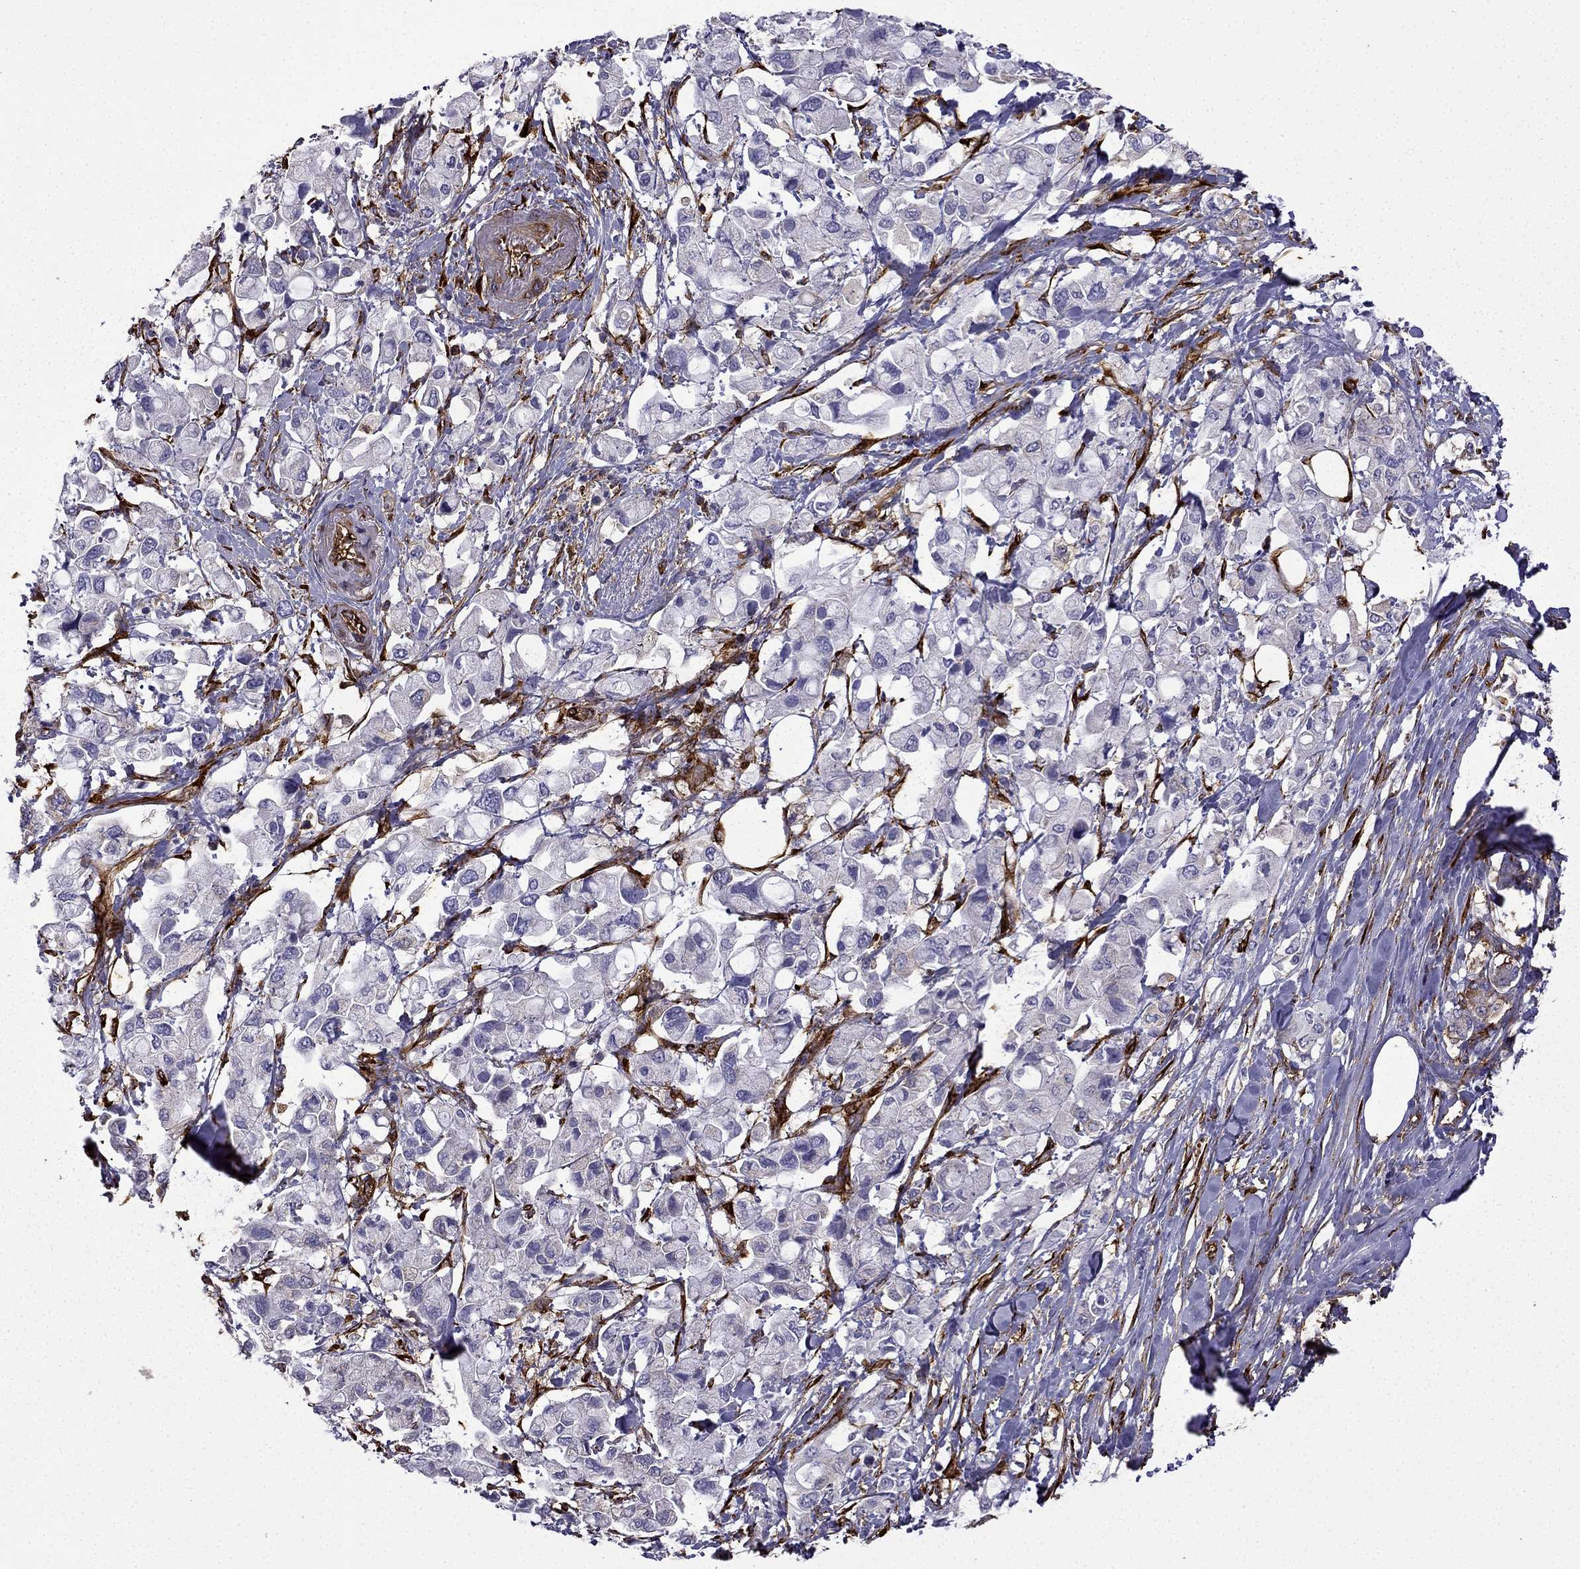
{"staining": {"intensity": "strong", "quantity": "<25%", "location": "cytoplasmic/membranous"}, "tissue": "pancreatic cancer", "cell_type": "Tumor cells", "image_type": "cancer", "snomed": [{"axis": "morphology", "description": "Adenocarcinoma, NOS"}, {"axis": "topography", "description": "Pancreas"}], "caption": "Adenocarcinoma (pancreatic) was stained to show a protein in brown. There is medium levels of strong cytoplasmic/membranous staining in about <25% of tumor cells.", "gene": "MAP4", "patient": {"sex": "female", "age": 56}}